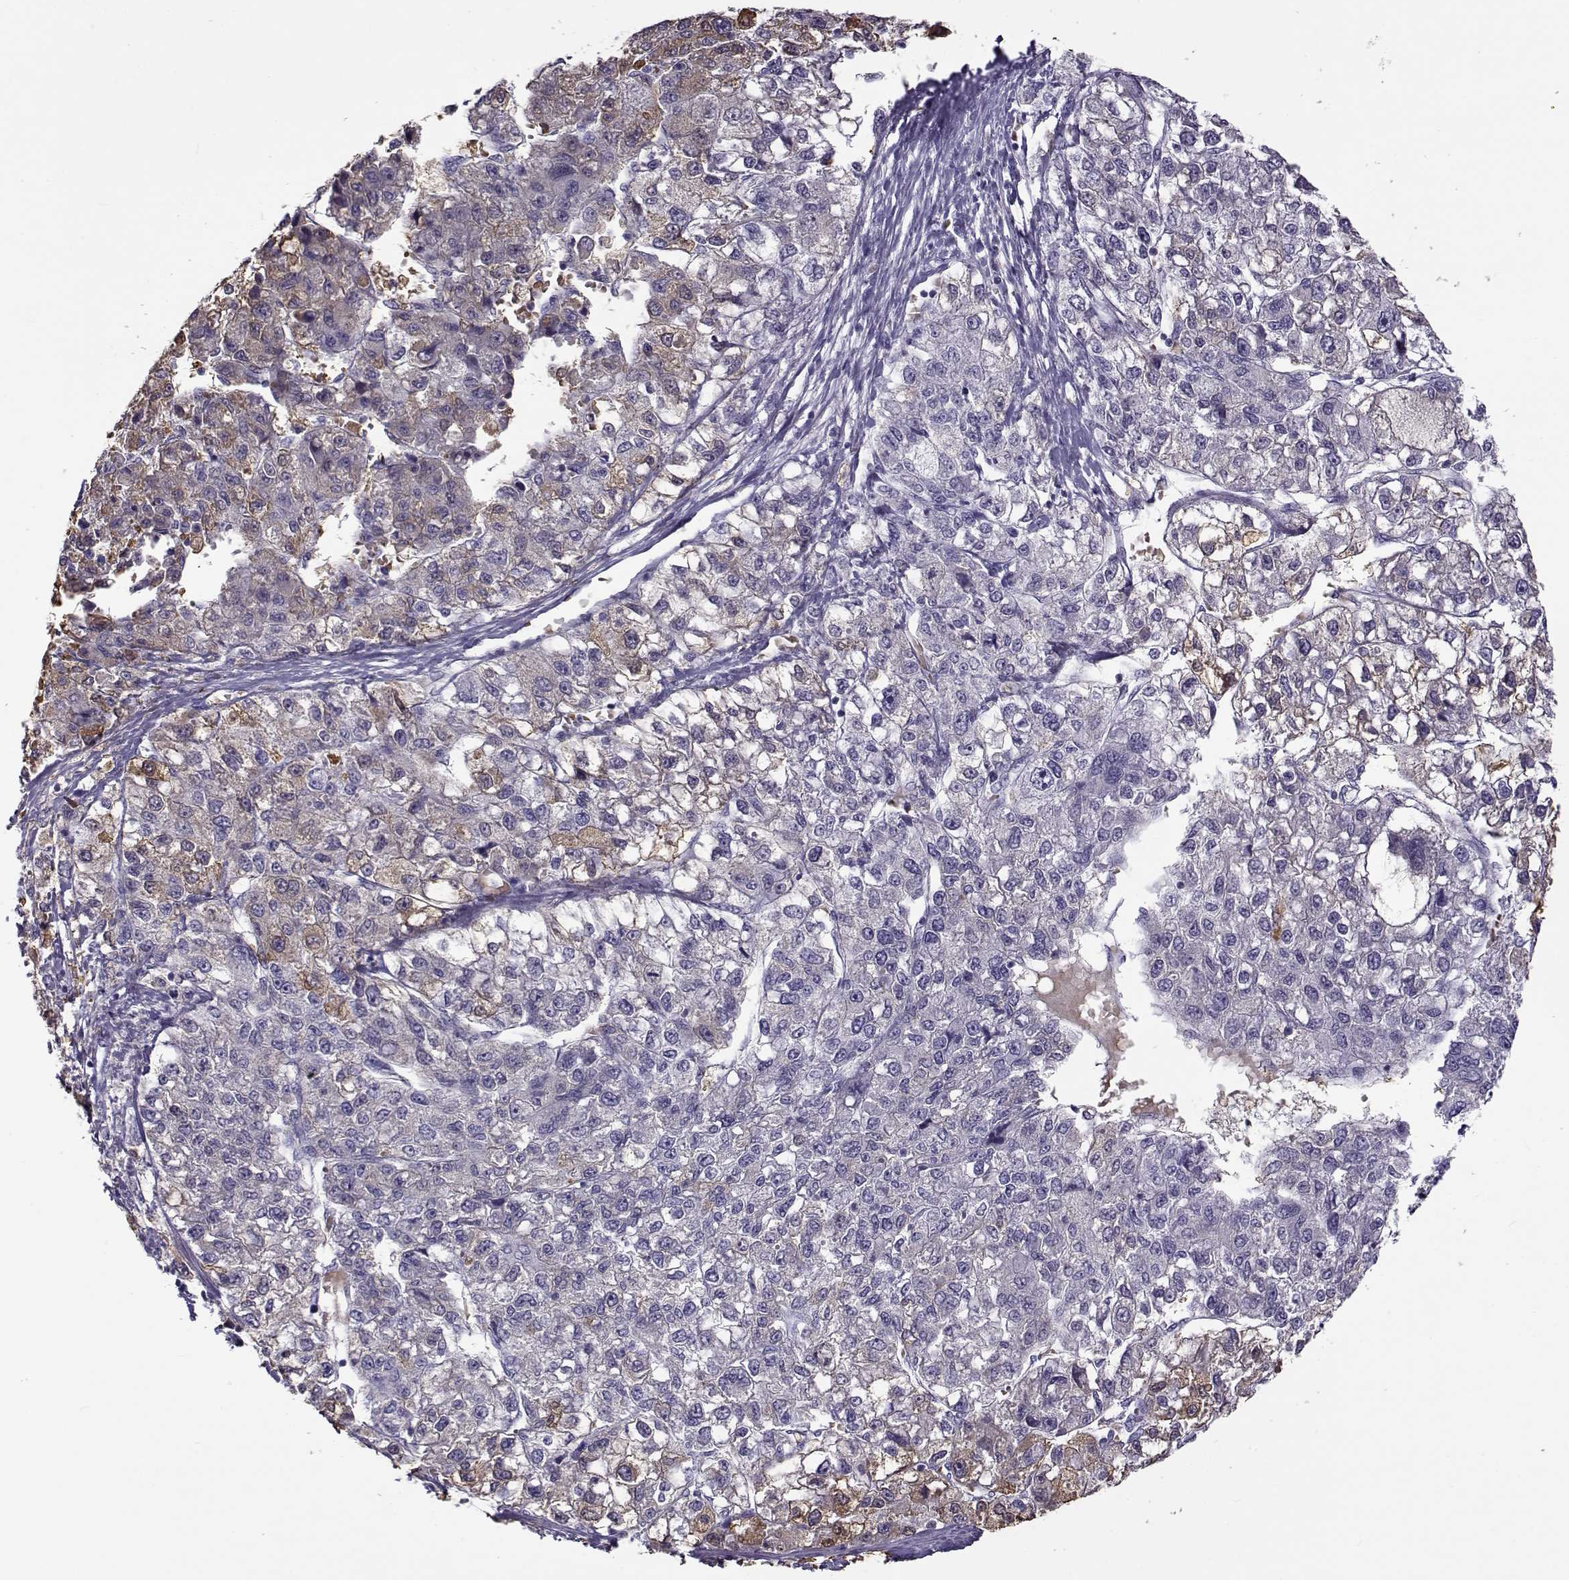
{"staining": {"intensity": "weak", "quantity": "<25%", "location": "cytoplasmic/membranous"}, "tissue": "liver cancer", "cell_type": "Tumor cells", "image_type": "cancer", "snomed": [{"axis": "morphology", "description": "Carcinoma, Hepatocellular, NOS"}, {"axis": "topography", "description": "Liver"}], "caption": "Tumor cells are negative for brown protein staining in liver hepatocellular carcinoma.", "gene": "UCP3", "patient": {"sex": "male", "age": 56}}